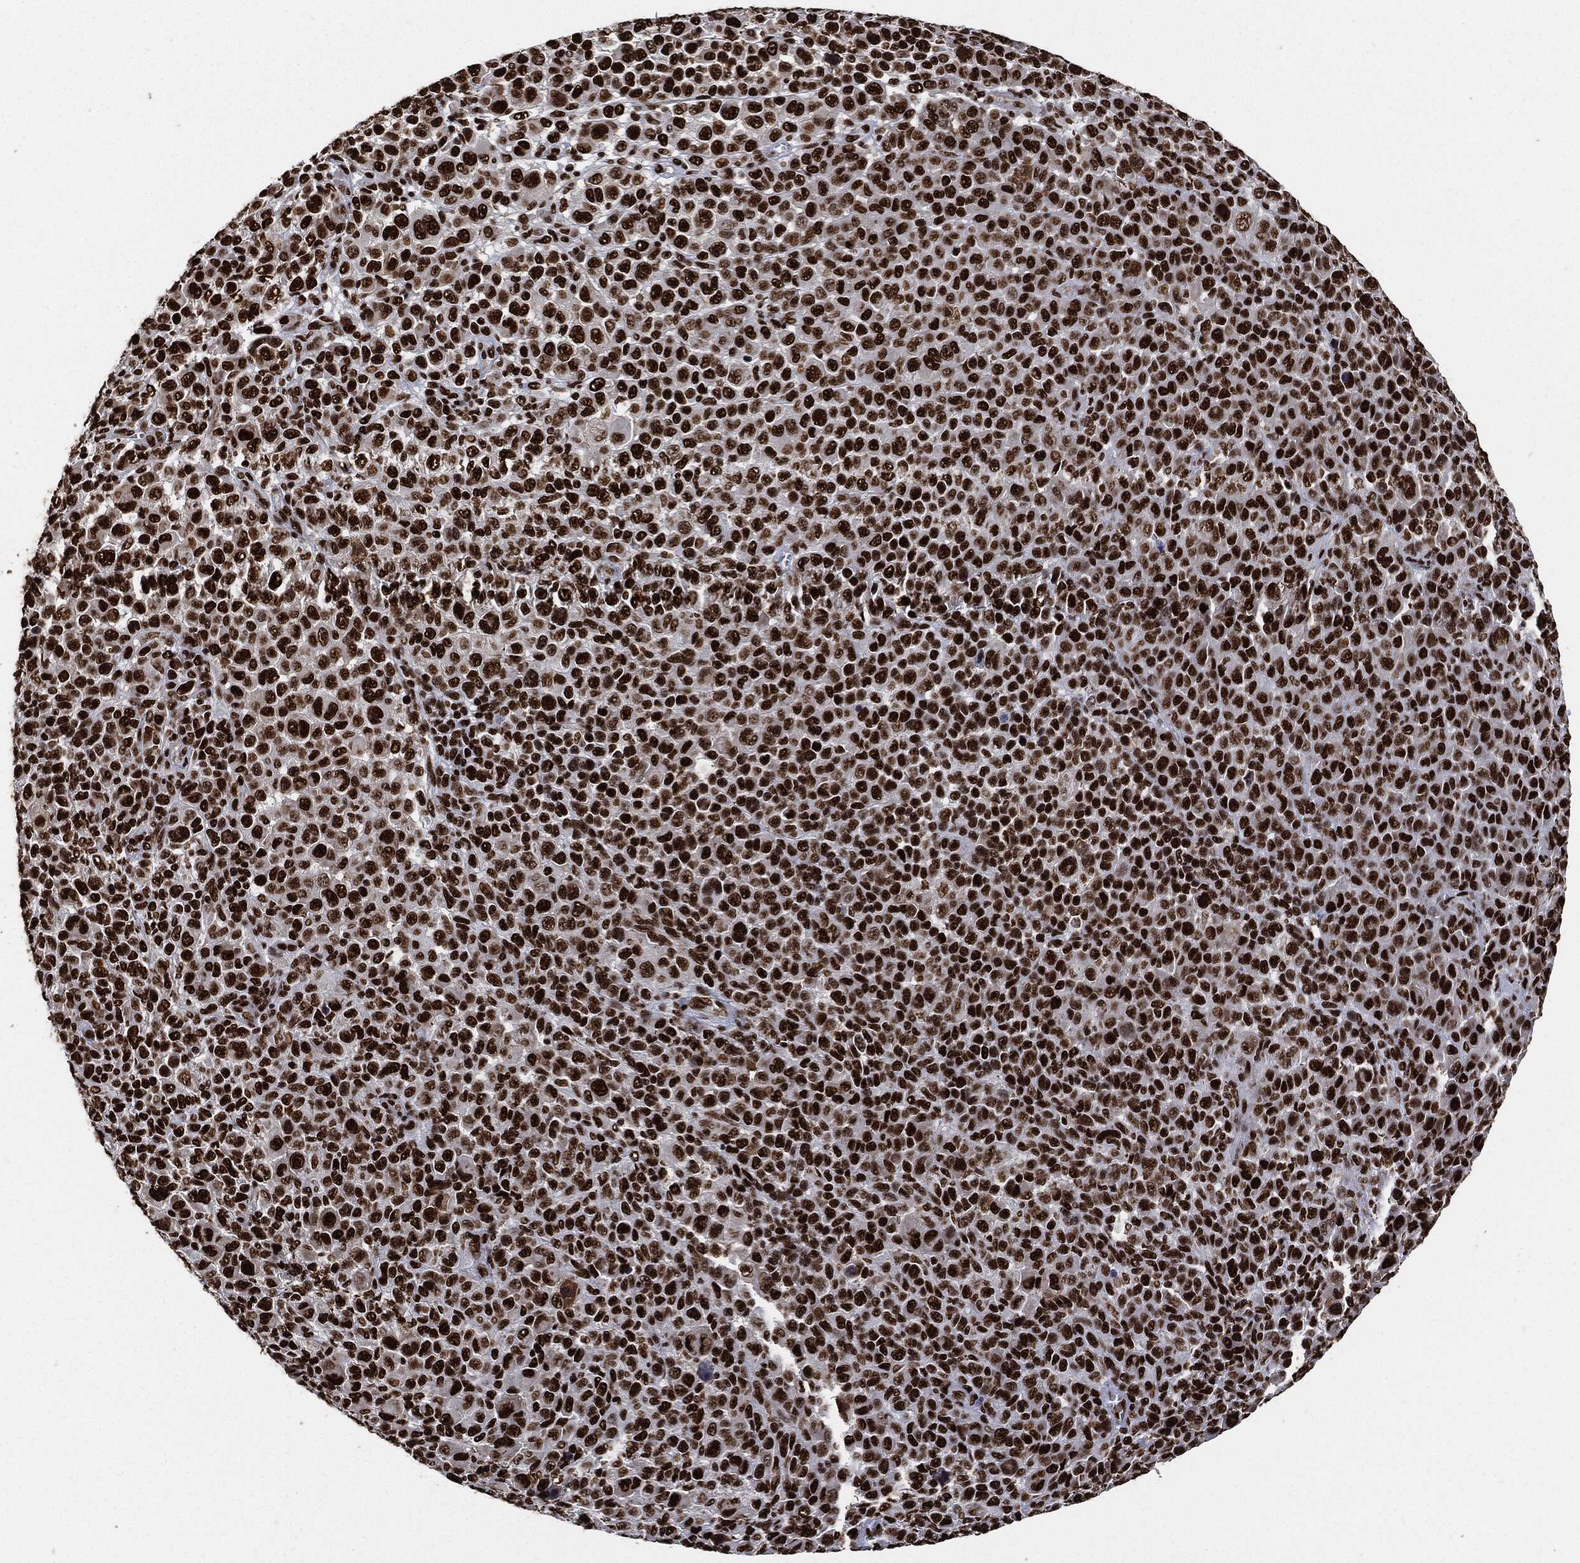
{"staining": {"intensity": "strong", "quantity": ">75%", "location": "nuclear"}, "tissue": "melanoma", "cell_type": "Tumor cells", "image_type": "cancer", "snomed": [{"axis": "morphology", "description": "Malignant melanoma, NOS"}, {"axis": "topography", "description": "Skin"}], "caption": "High-power microscopy captured an IHC image of malignant melanoma, revealing strong nuclear positivity in about >75% of tumor cells.", "gene": "RECQL", "patient": {"sex": "female", "age": 57}}